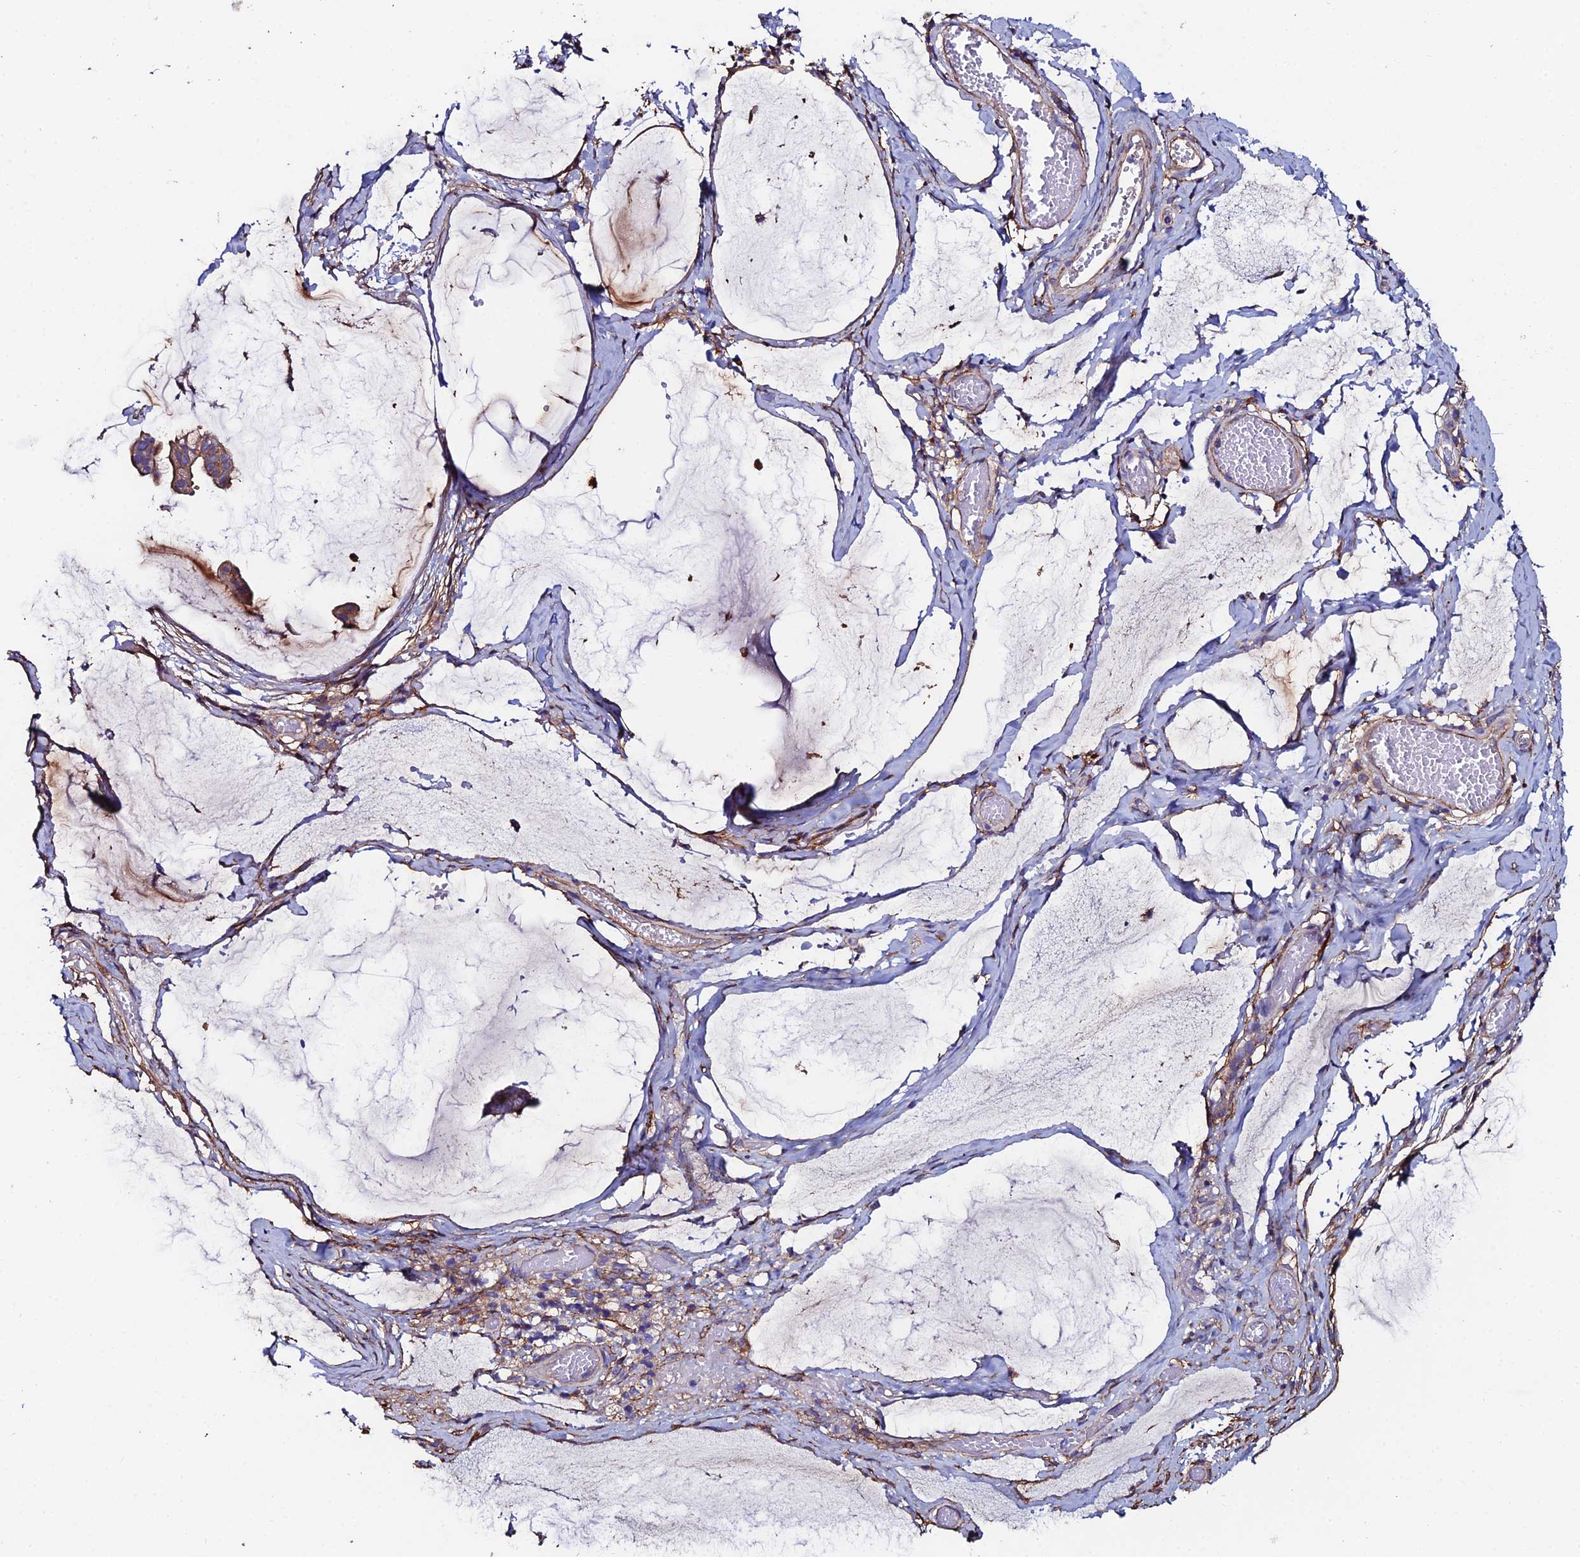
{"staining": {"intensity": "moderate", "quantity": ">75%", "location": "cytoplasmic/membranous"}, "tissue": "ovarian cancer", "cell_type": "Tumor cells", "image_type": "cancer", "snomed": [{"axis": "morphology", "description": "Cystadenocarcinoma, mucinous, NOS"}, {"axis": "topography", "description": "Ovary"}], "caption": "The histopathology image shows immunohistochemical staining of ovarian cancer. There is moderate cytoplasmic/membranous positivity is present in approximately >75% of tumor cells.", "gene": "C6", "patient": {"sex": "female", "age": 73}}